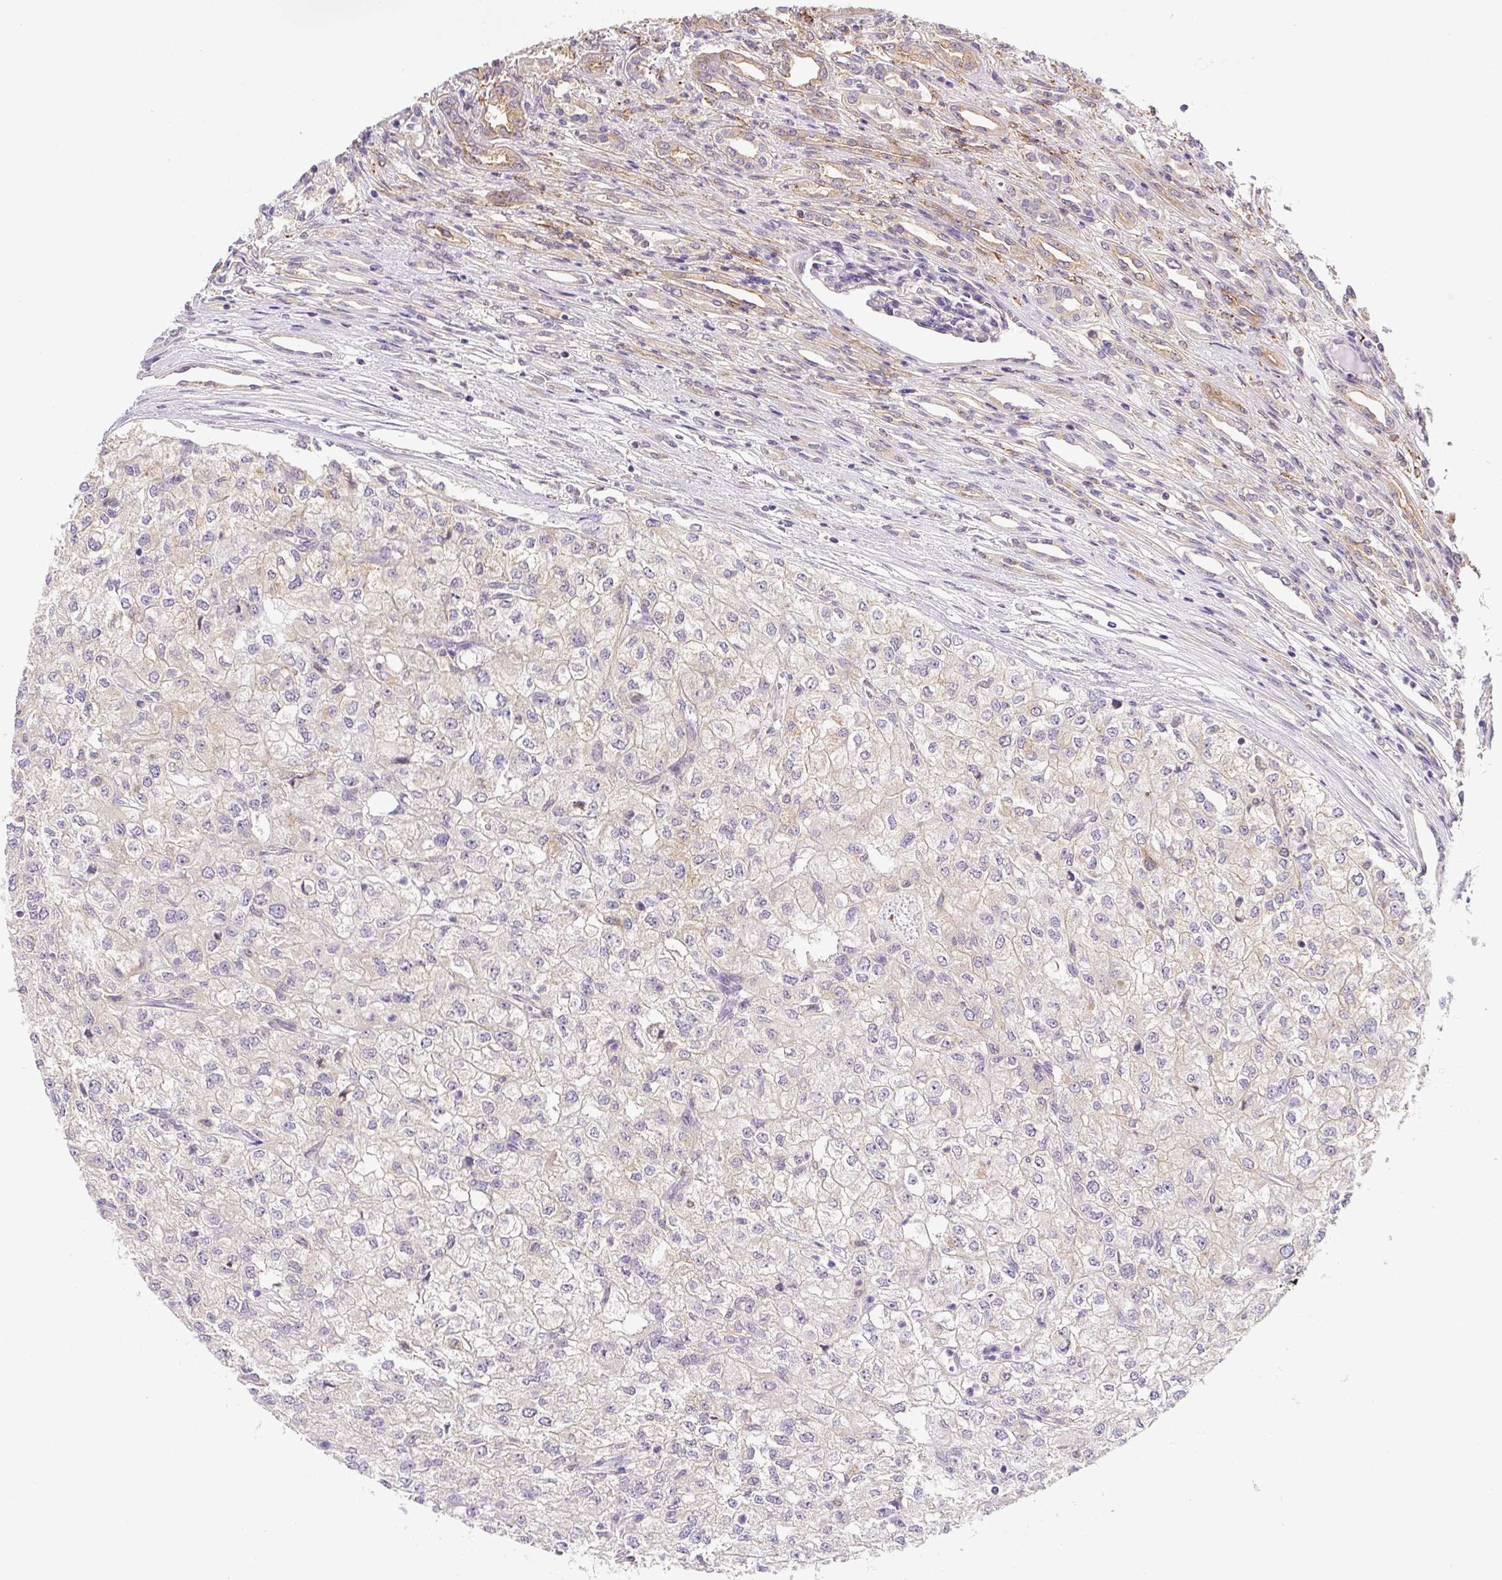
{"staining": {"intensity": "negative", "quantity": "none", "location": "none"}, "tissue": "renal cancer", "cell_type": "Tumor cells", "image_type": "cancer", "snomed": [{"axis": "morphology", "description": "Adenocarcinoma, NOS"}, {"axis": "topography", "description": "Kidney"}], "caption": "Immunohistochemical staining of human renal cancer (adenocarcinoma) shows no significant staining in tumor cells.", "gene": "PLA2G4A", "patient": {"sex": "female", "age": 54}}